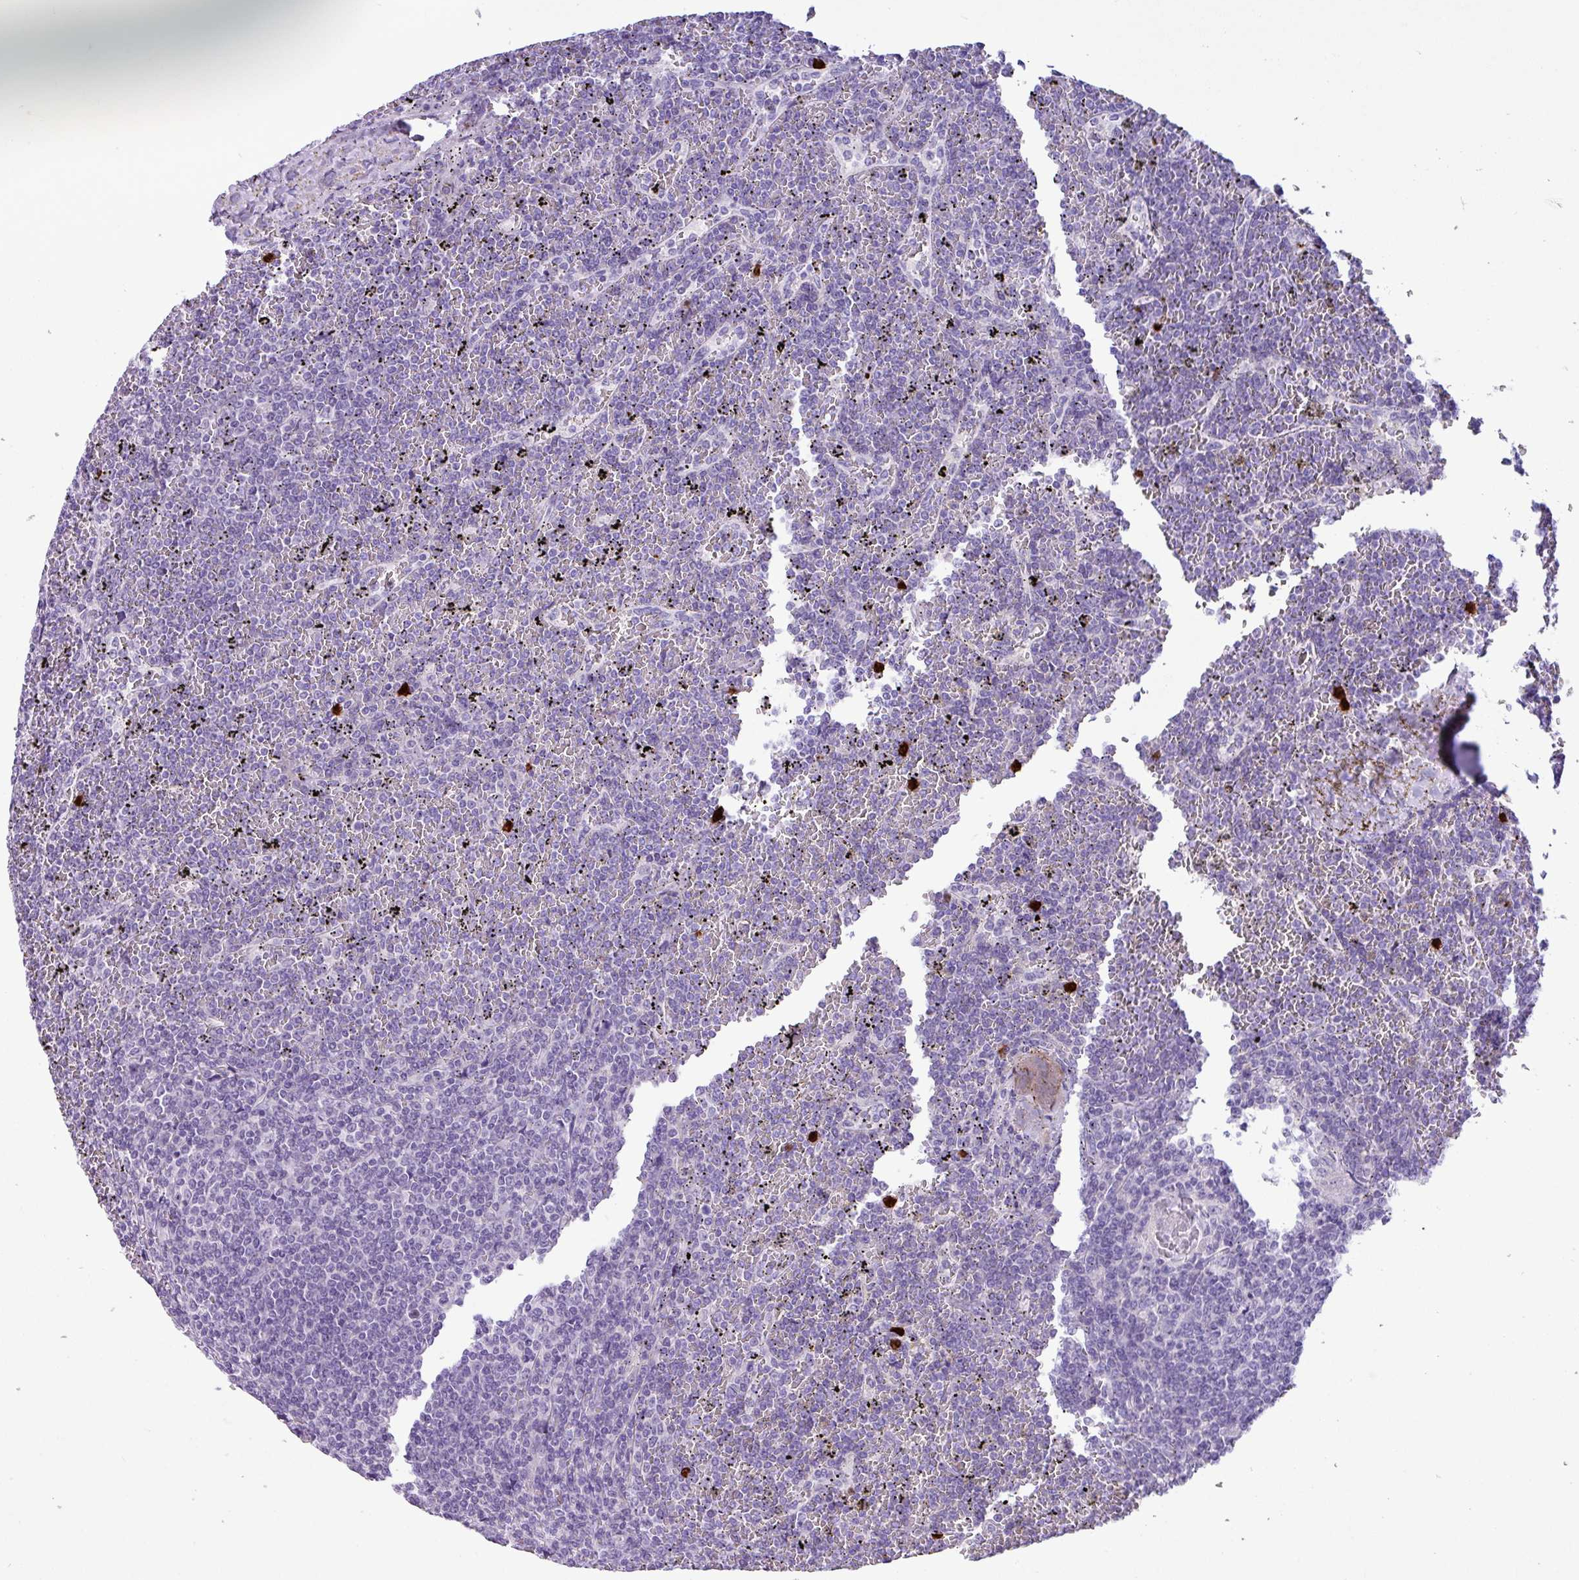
{"staining": {"intensity": "negative", "quantity": "none", "location": "none"}, "tissue": "lymphoma", "cell_type": "Tumor cells", "image_type": "cancer", "snomed": [{"axis": "morphology", "description": "Malignant lymphoma, non-Hodgkin's type, Low grade"}, {"axis": "topography", "description": "Spleen"}], "caption": "Immunohistochemistry (IHC) histopathology image of neoplastic tissue: human malignant lymphoma, non-Hodgkin's type (low-grade) stained with DAB shows no significant protein expression in tumor cells.", "gene": "MRM2", "patient": {"sex": "female", "age": 19}}